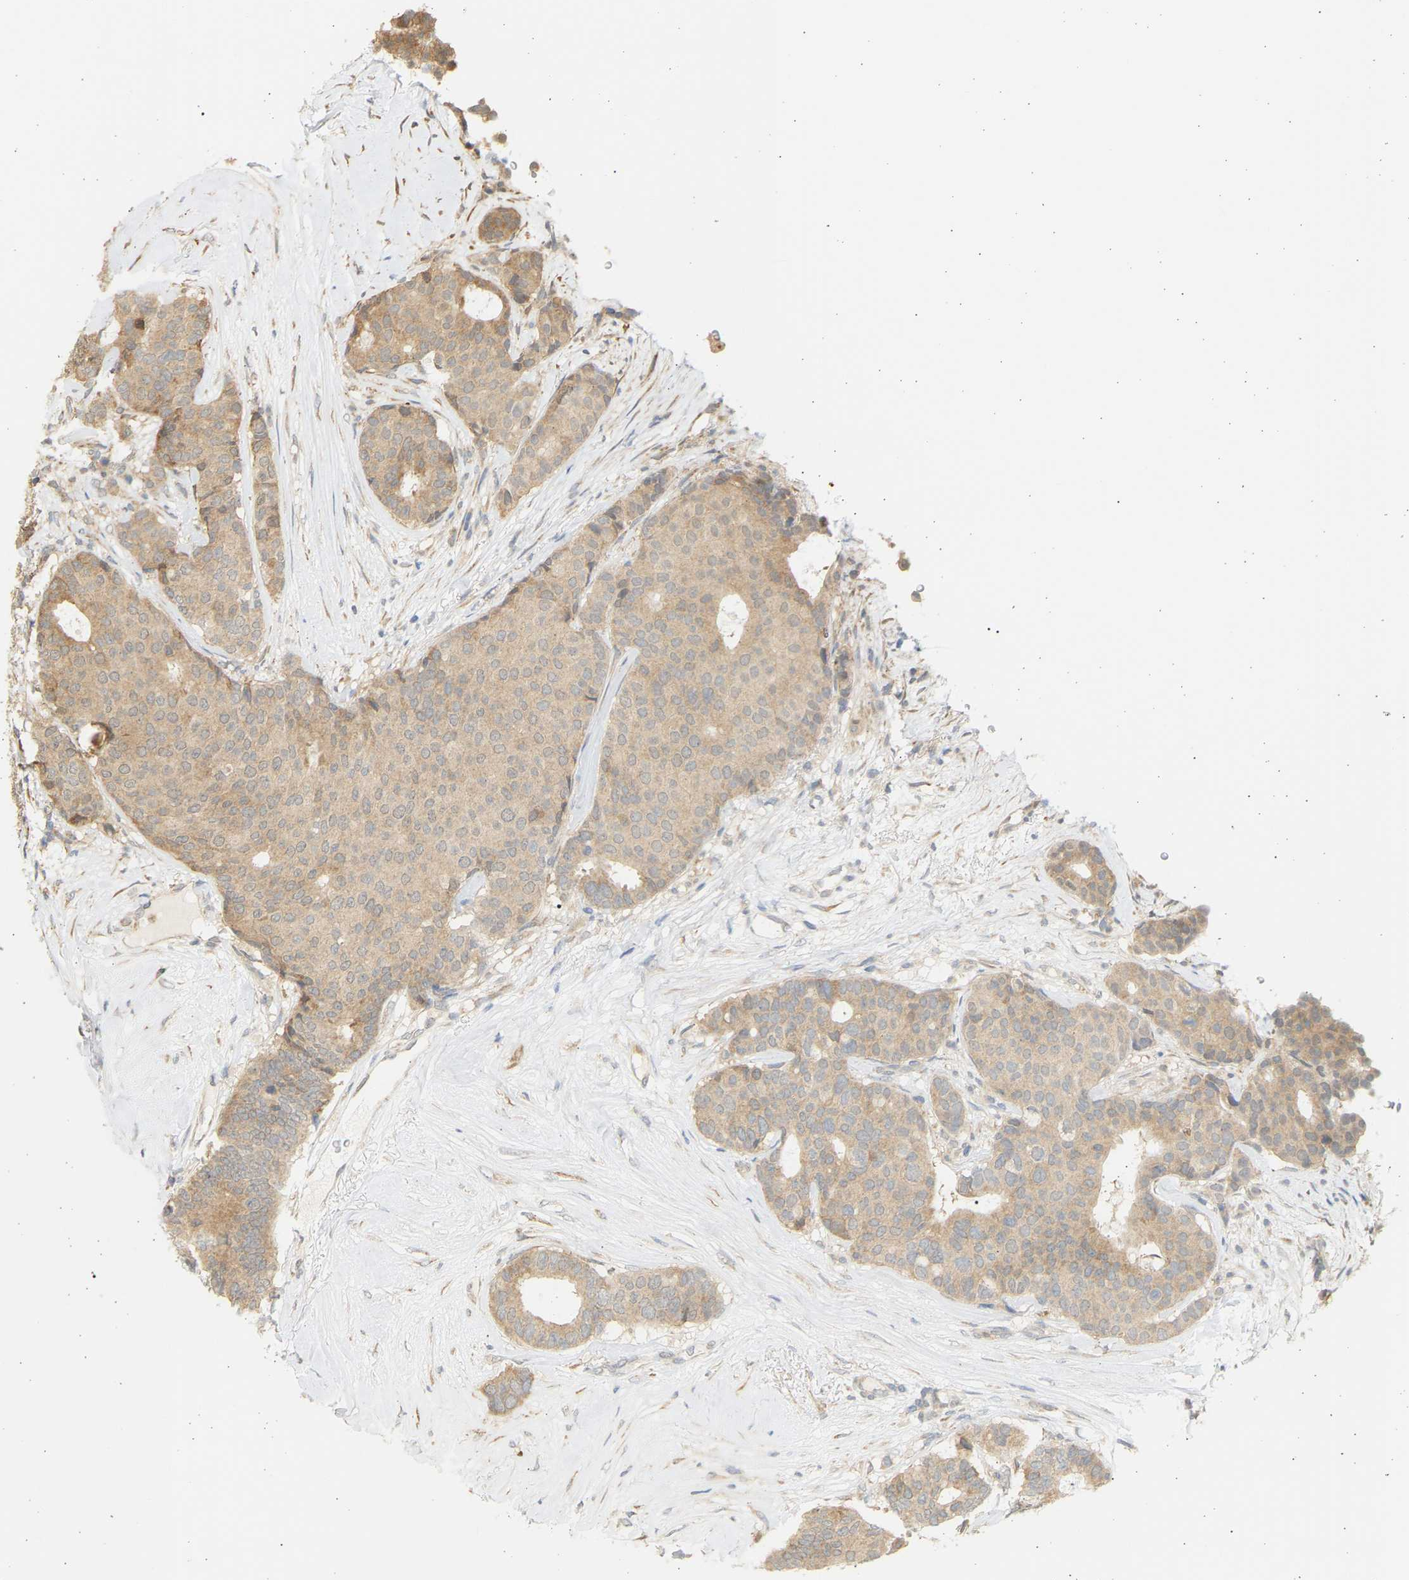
{"staining": {"intensity": "moderate", "quantity": ">75%", "location": "cytoplasmic/membranous"}, "tissue": "breast cancer", "cell_type": "Tumor cells", "image_type": "cancer", "snomed": [{"axis": "morphology", "description": "Duct carcinoma"}, {"axis": "topography", "description": "Breast"}], "caption": "DAB (3,3'-diaminobenzidine) immunohistochemical staining of breast invasive ductal carcinoma displays moderate cytoplasmic/membranous protein positivity in about >75% of tumor cells.", "gene": "B4GALT6", "patient": {"sex": "female", "age": 75}}